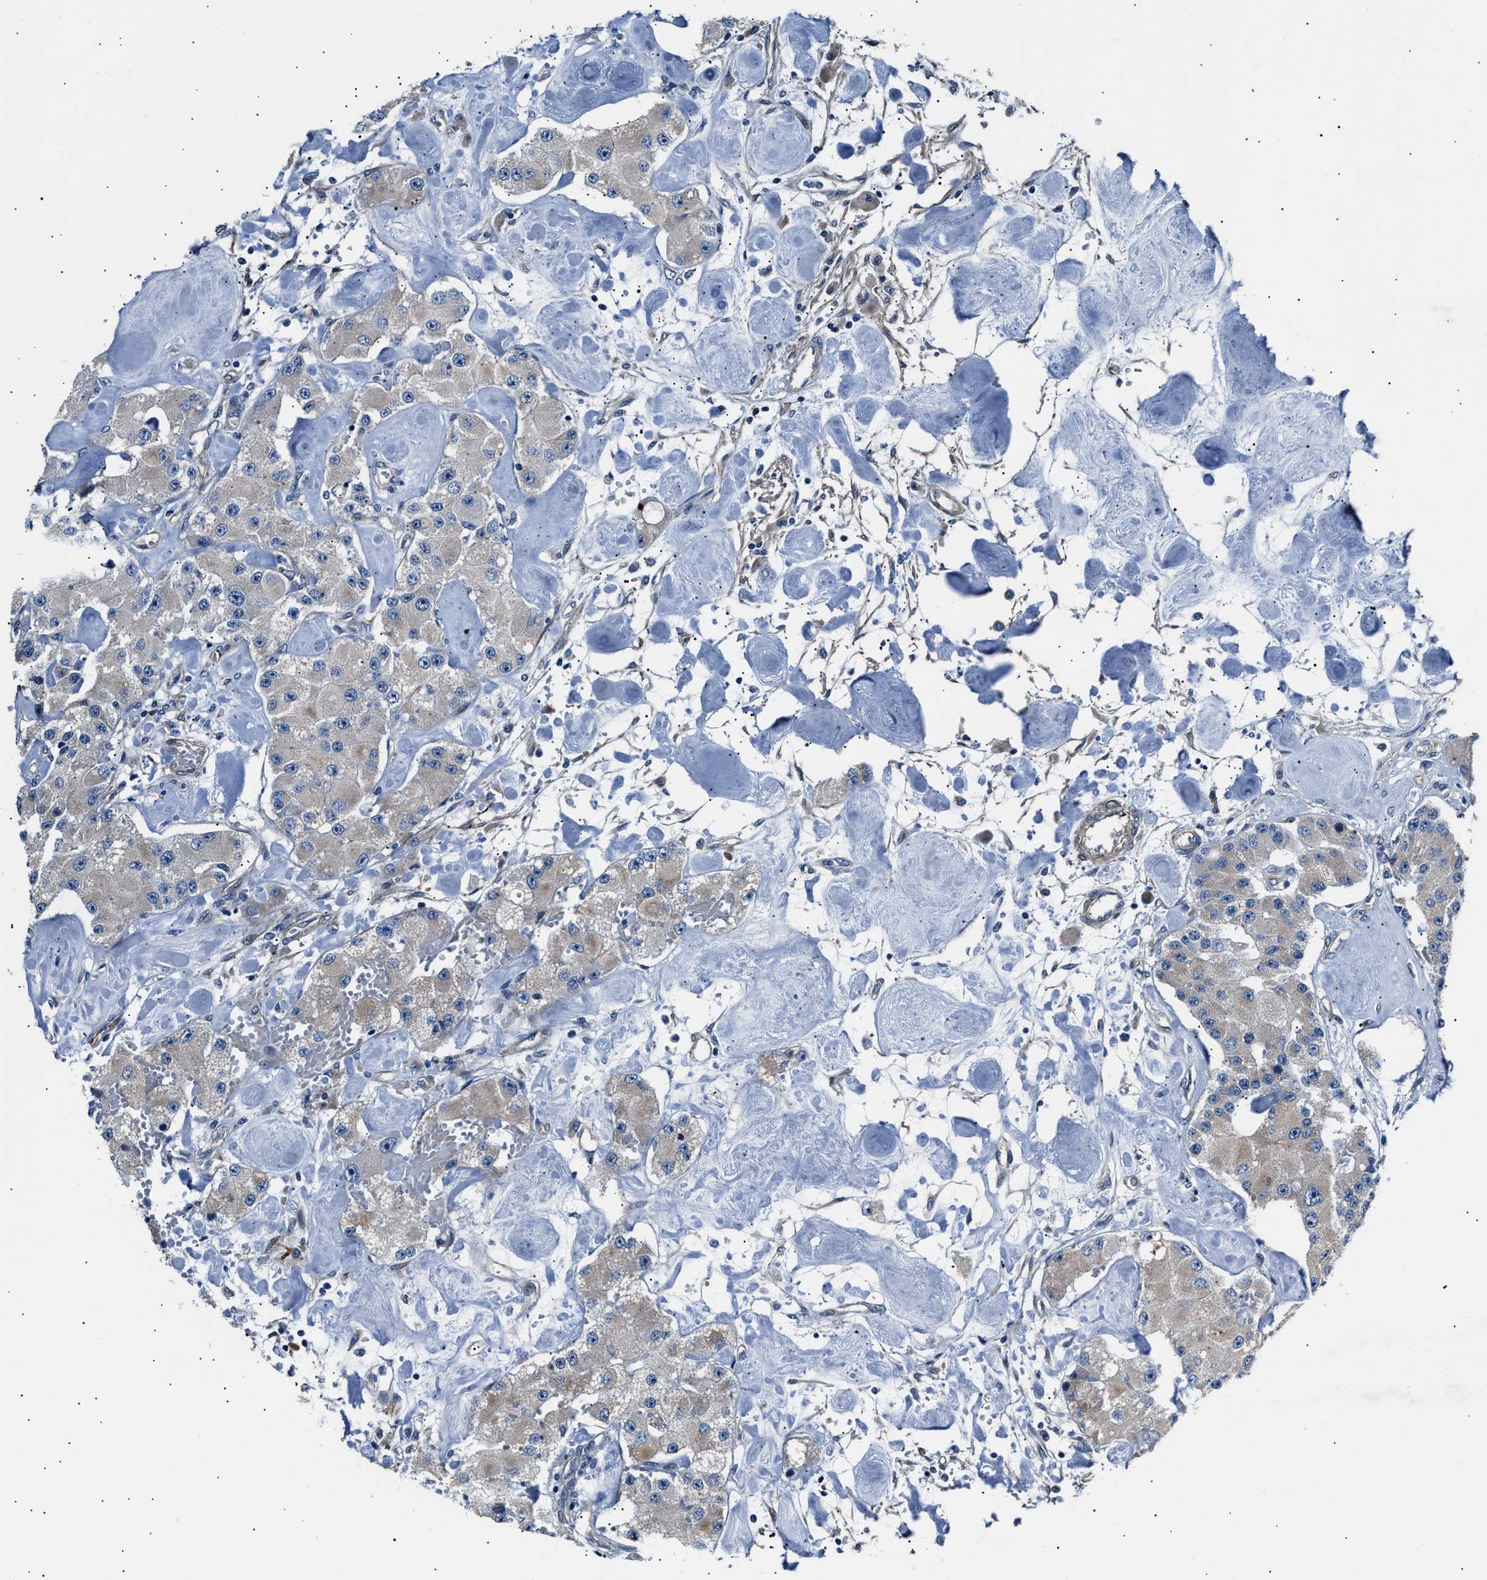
{"staining": {"intensity": "negative", "quantity": "none", "location": "none"}, "tissue": "carcinoid", "cell_type": "Tumor cells", "image_type": "cancer", "snomed": [{"axis": "morphology", "description": "Carcinoid, malignant, NOS"}, {"axis": "topography", "description": "Pancreas"}], "caption": "This photomicrograph is of malignant carcinoid stained with immunohistochemistry (IHC) to label a protein in brown with the nuclei are counter-stained blue. There is no staining in tumor cells.", "gene": "MPDZ", "patient": {"sex": "male", "age": 41}}